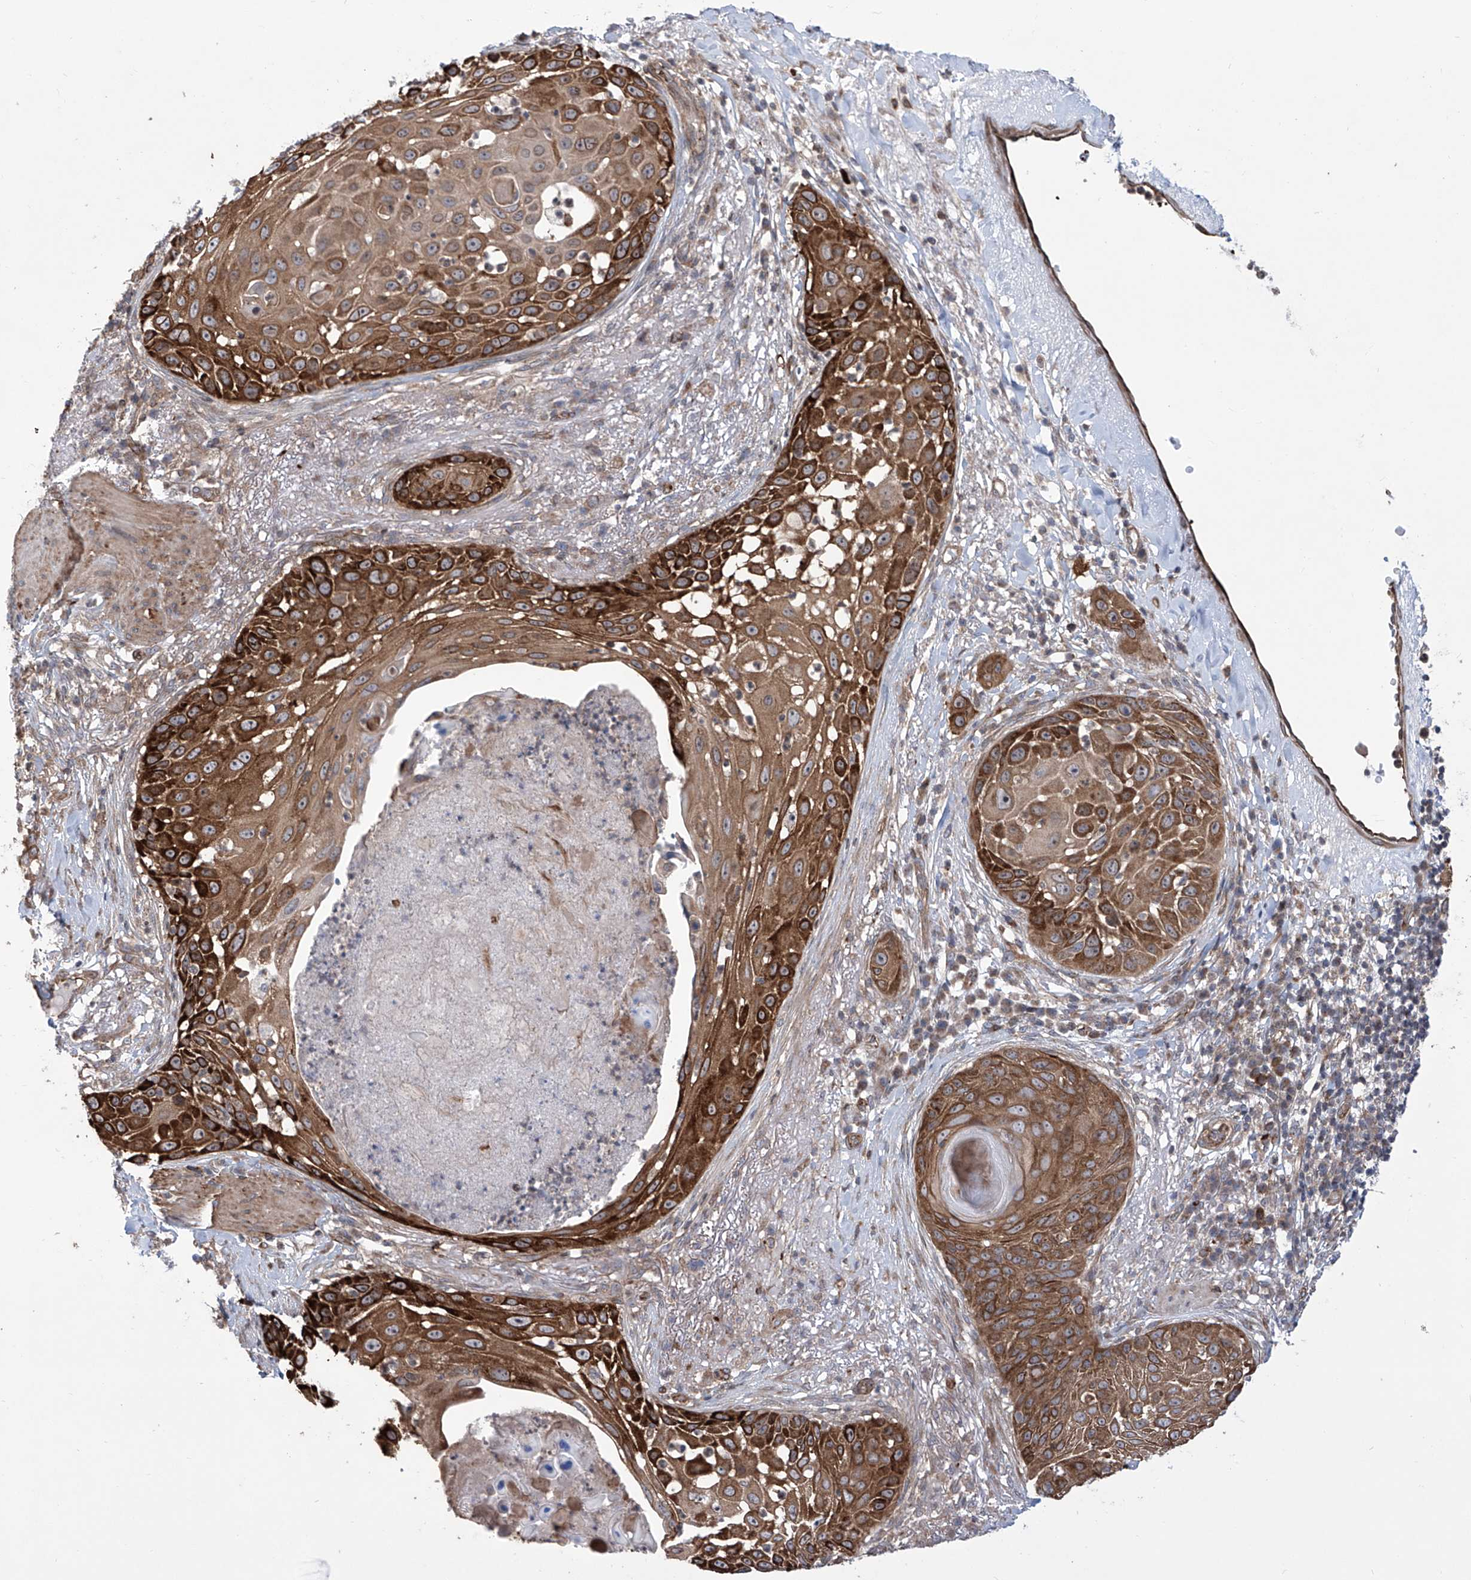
{"staining": {"intensity": "strong", "quantity": ">75%", "location": "cytoplasmic/membranous"}, "tissue": "skin cancer", "cell_type": "Tumor cells", "image_type": "cancer", "snomed": [{"axis": "morphology", "description": "Squamous cell carcinoma, NOS"}, {"axis": "topography", "description": "Skin"}], "caption": "Squamous cell carcinoma (skin) stained for a protein reveals strong cytoplasmic/membranous positivity in tumor cells.", "gene": "APAF1", "patient": {"sex": "female", "age": 44}}